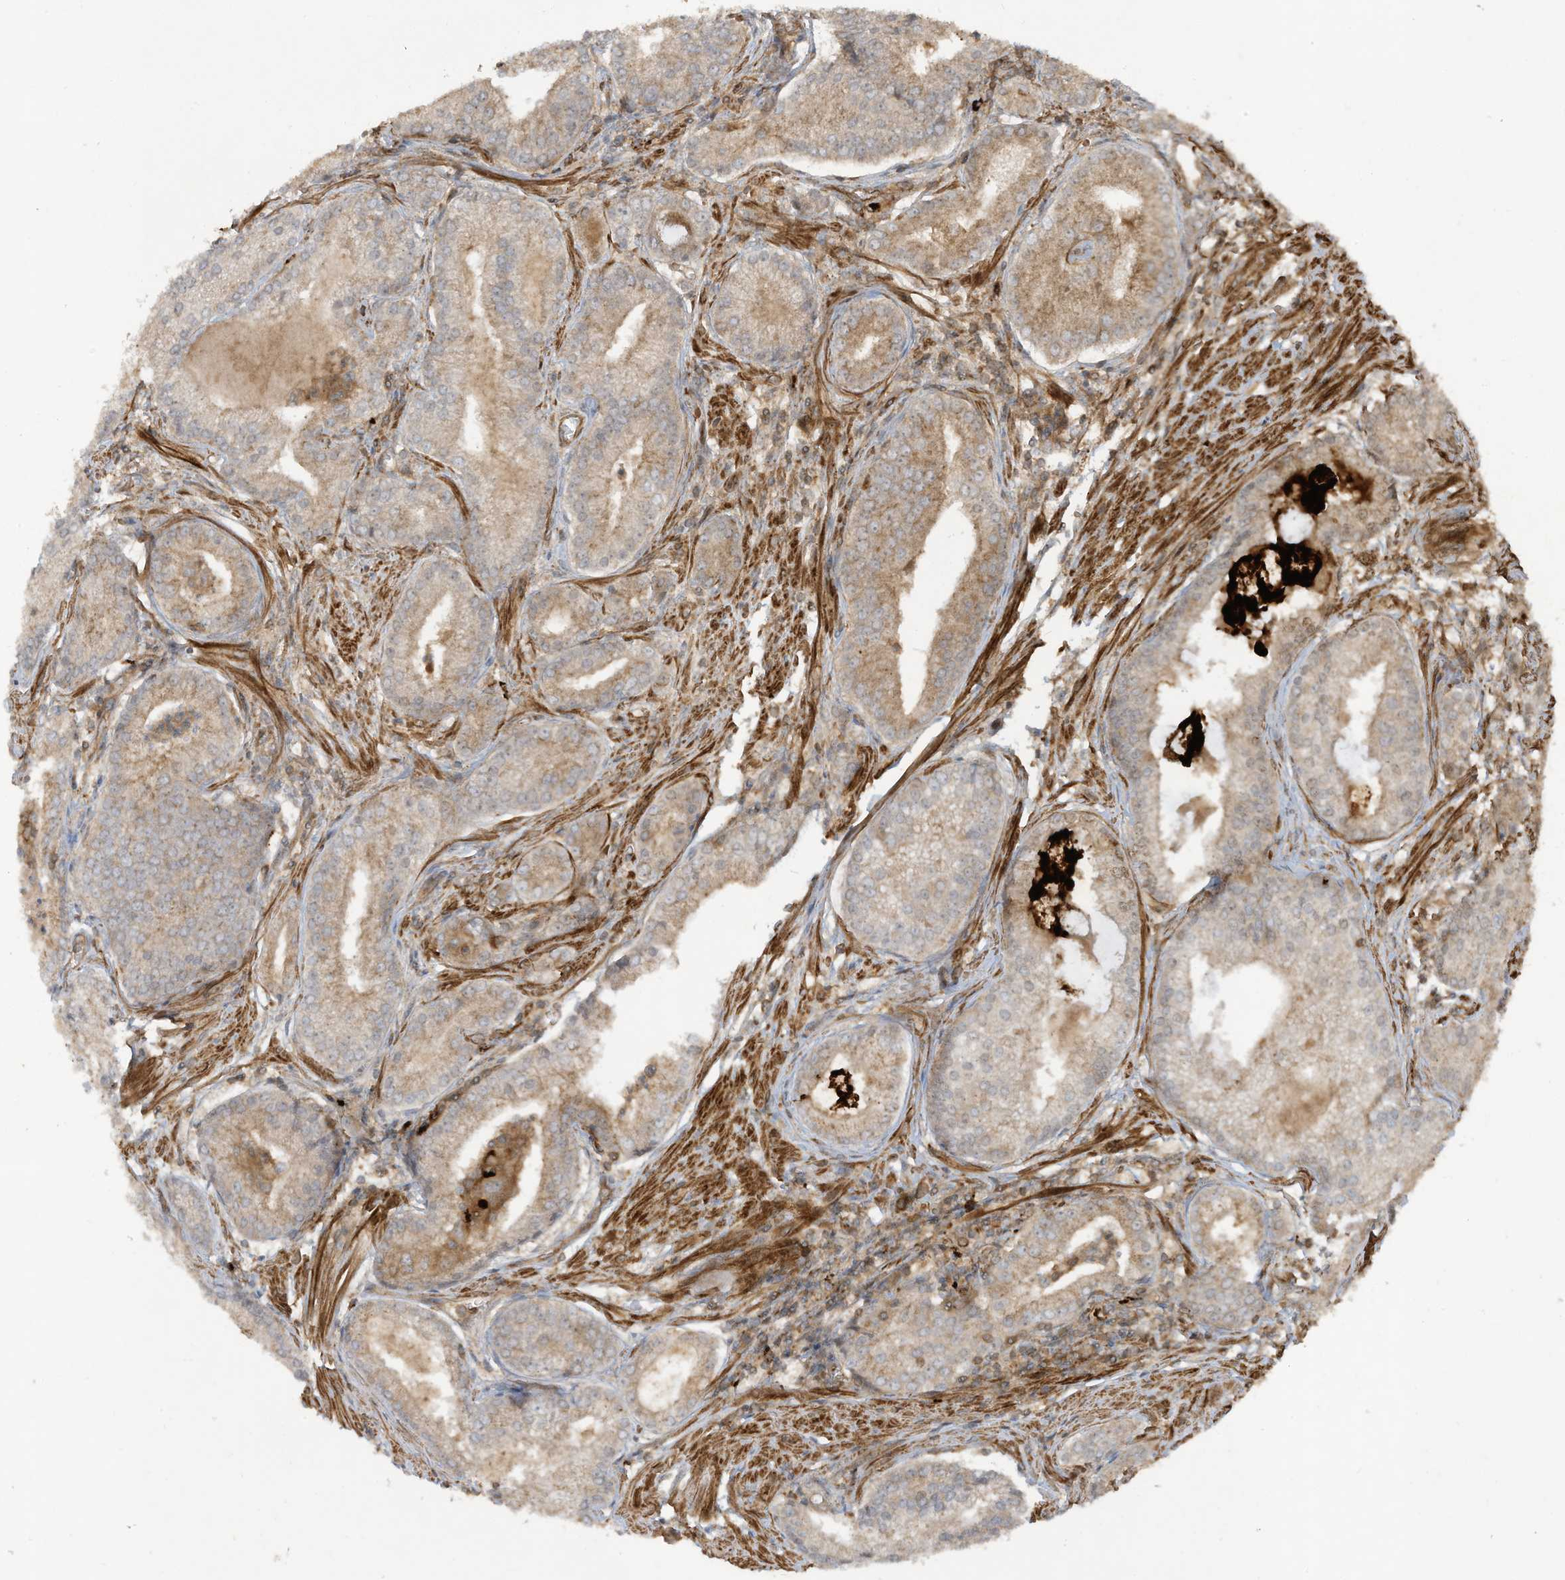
{"staining": {"intensity": "moderate", "quantity": ">75%", "location": "cytoplasmic/membranous"}, "tissue": "prostate cancer", "cell_type": "Tumor cells", "image_type": "cancer", "snomed": [{"axis": "morphology", "description": "Adenocarcinoma, Low grade"}, {"axis": "topography", "description": "Prostate"}], "caption": "High-power microscopy captured an immunohistochemistry histopathology image of prostate cancer, revealing moderate cytoplasmic/membranous staining in approximately >75% of tumor cells.", "gene": "DDIT4", "patient": {"sex": "male", "age": 54}}